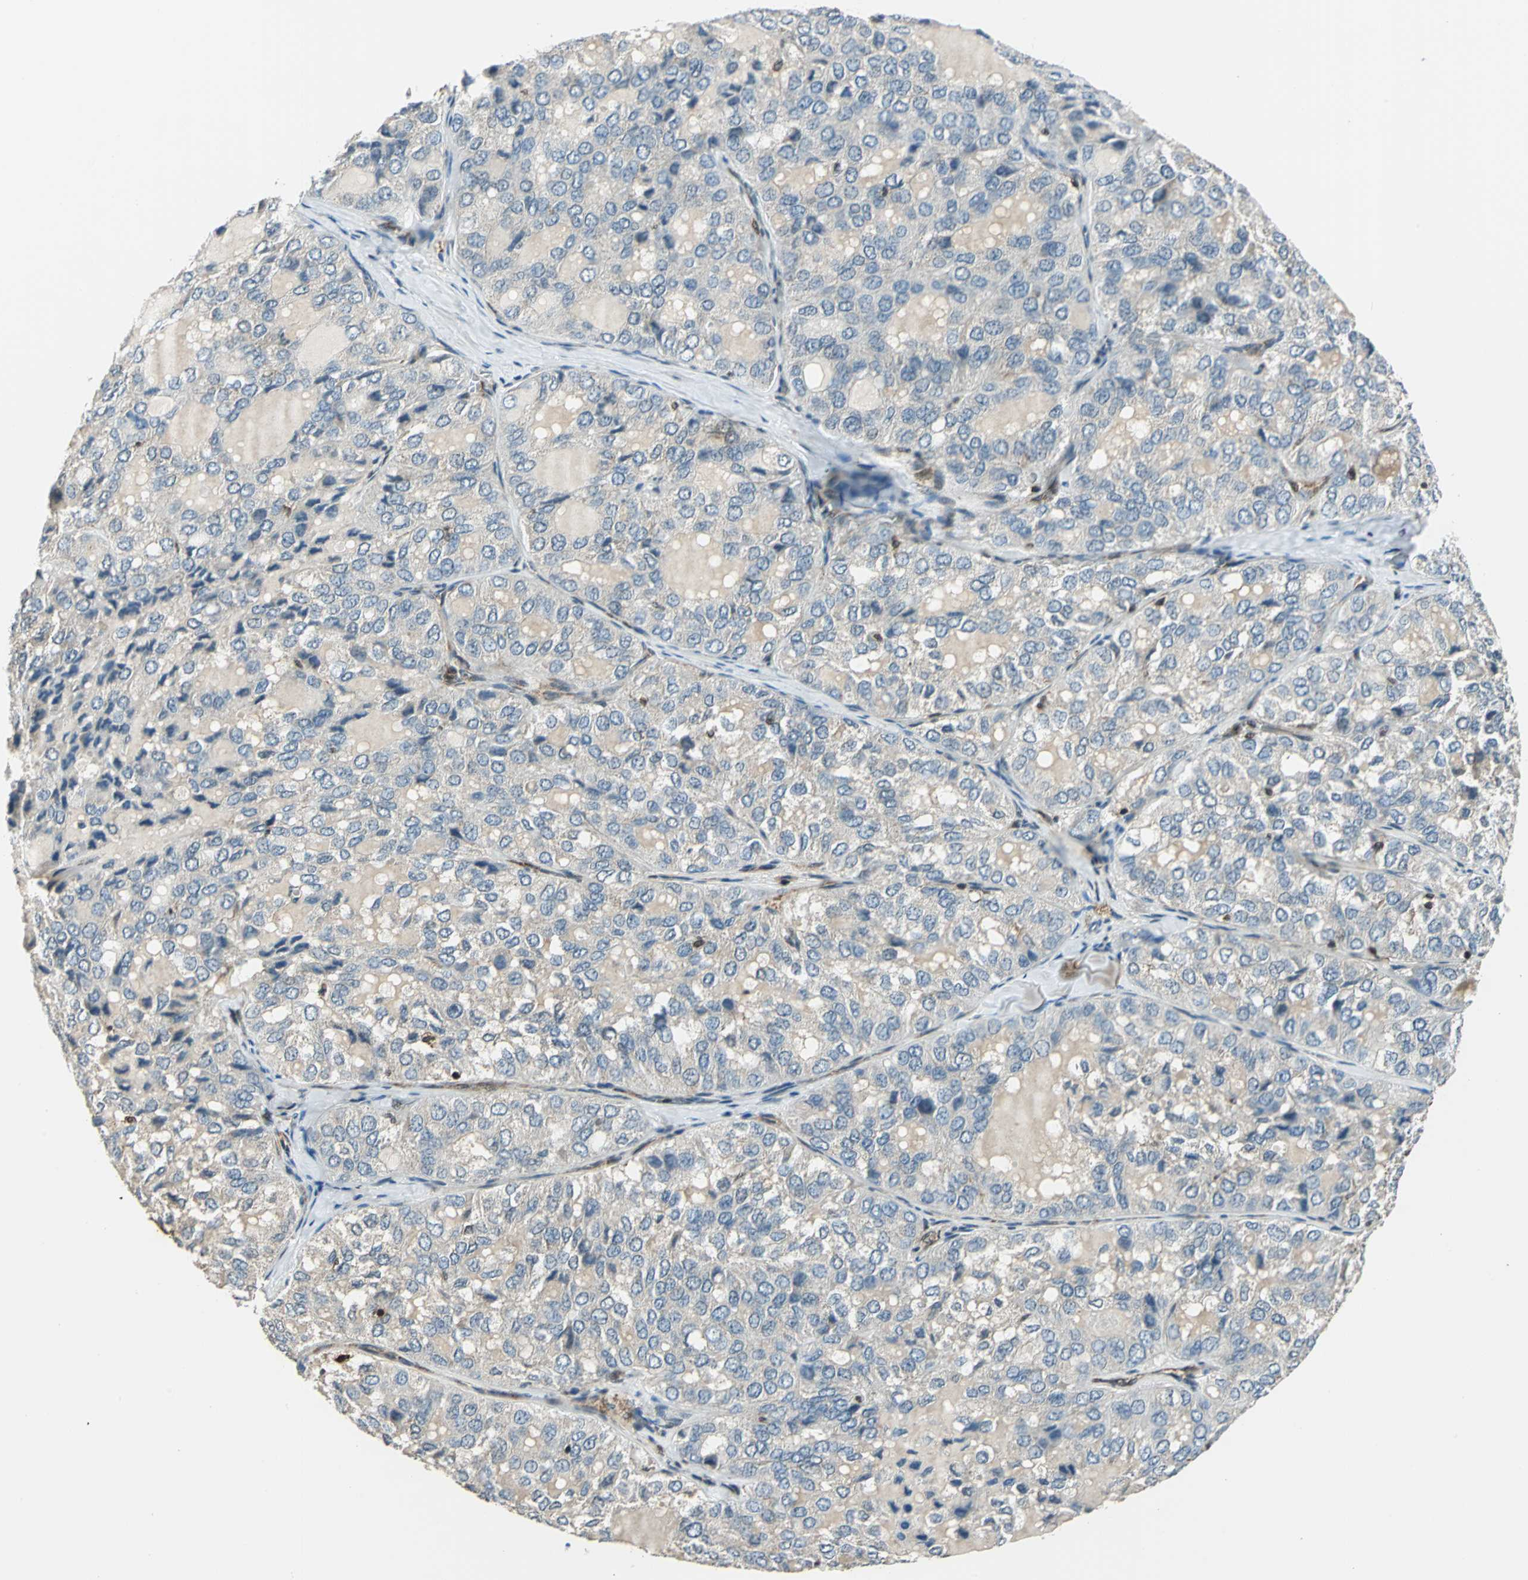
{"staining": {"intensity": "weak", "quantity": ">75%", "location": "cytoplasmic/membranous"}, "tissue": "thyroid cancer", "cell_type": "Tumor cells", "image_type": "cancer", "snomed": [{"axis": "morphology", "description": "Follicular adenoma carcinoma, NOS"}, {"axis": "topography", "description": "Thyroid gland"}], "caption": "This image exhibits immunohistochemistry staining of thyroid cancer, with low weak cytoplasmic/membranous staining in about >75% of tumor cells.", "gene": "NUDT2", "patient": {"sex": "male", "age": 75}}